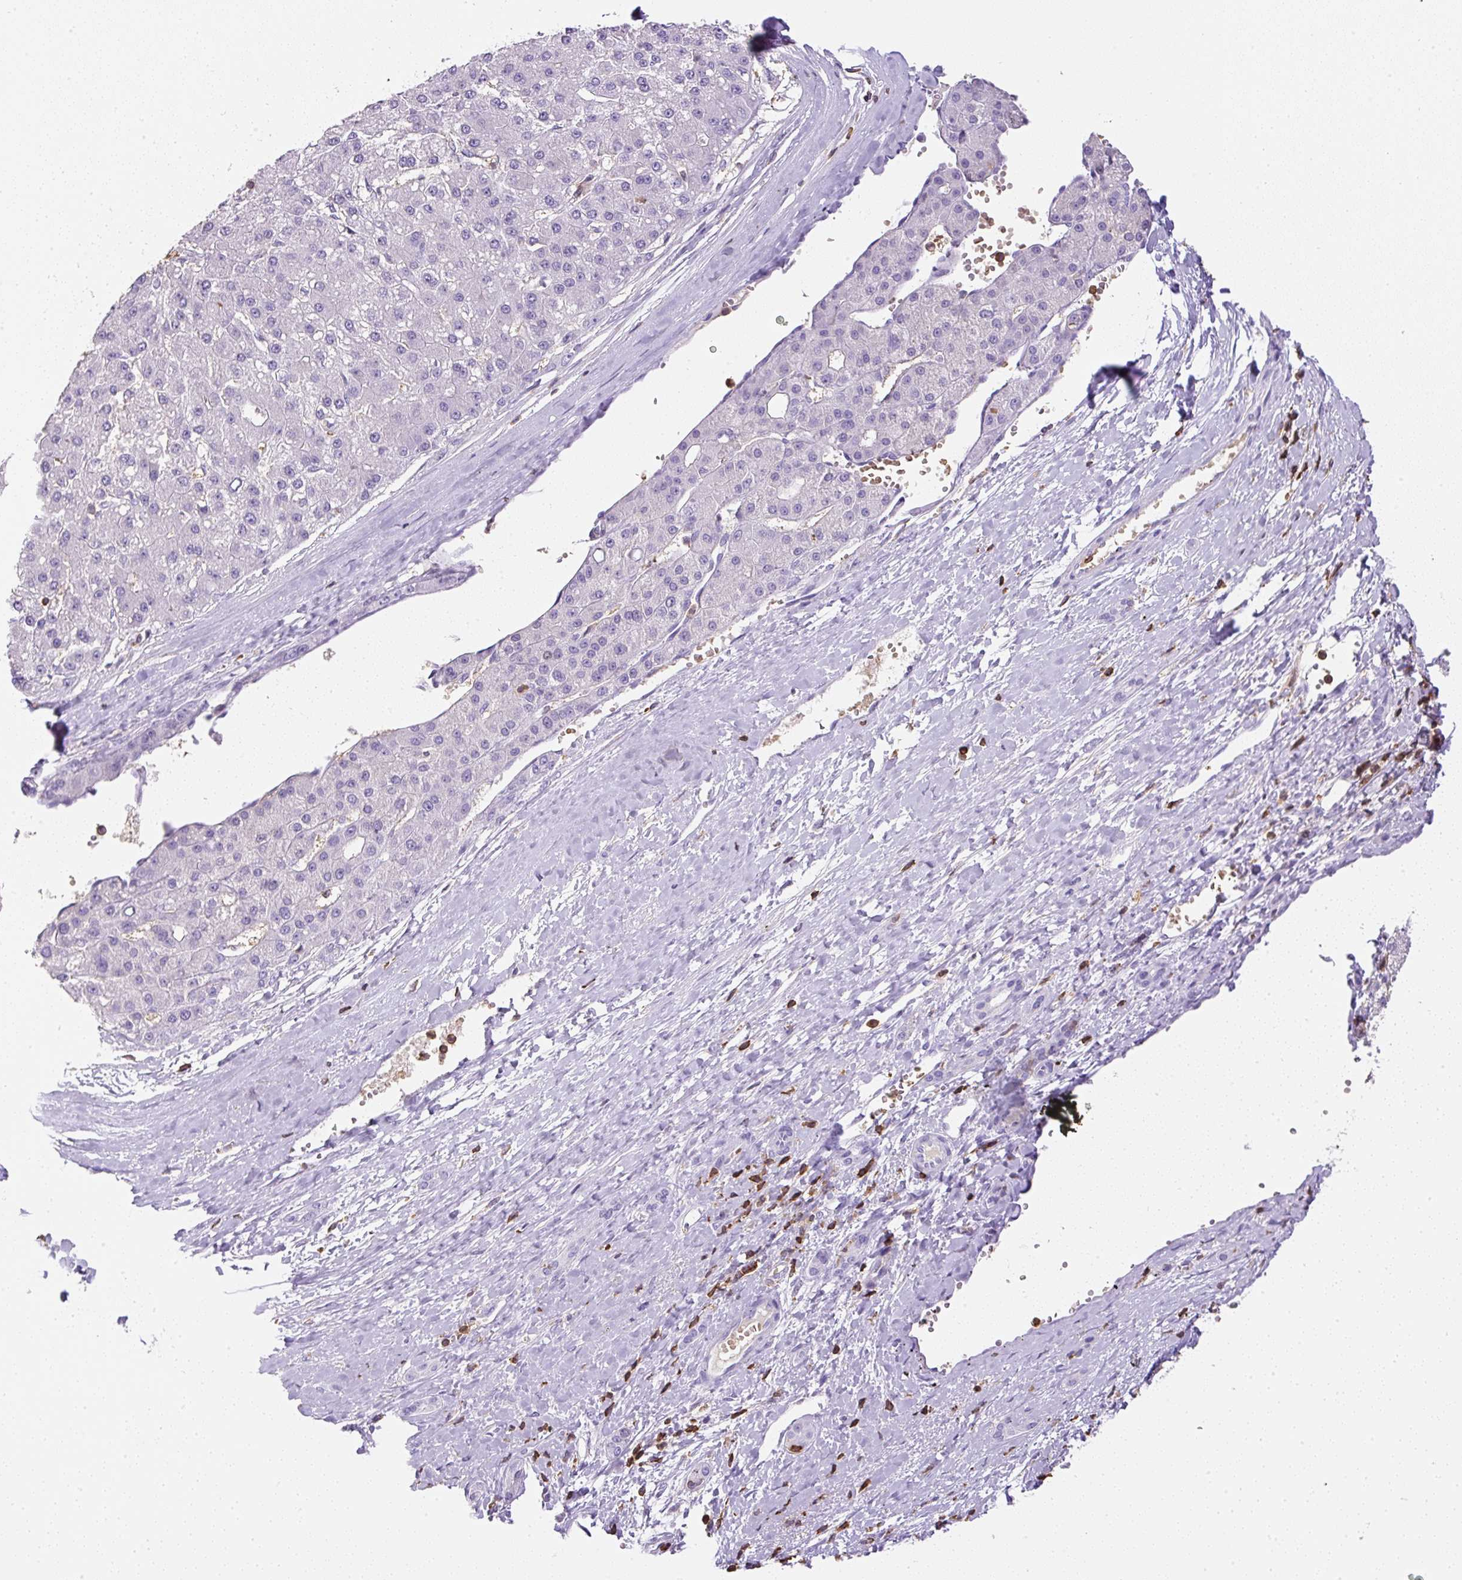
{"staining": {"intensity": "negative", "quantity": "none", "location": "none"}, "tissue": "liver cancer", "cell_type": "Tumor cells", "image_type": "cancer", "snomed": [{"axis": "morphology", "description": "Carcinoma, Hepatocellular, NOS"}, {"axis": "topography", "description": "Liver"}], "caption": "High magnification brightfield microscopy of liver hepatocellular carcinoma stained with DAB (brown) and counterstained with hematoxylin (blue): tumor cells show no significant staining. (DAB immunohistochemistry visualized using brightfield microscopy, high magnification).", "gene": "FAM228B", "patient": {"sex": "male", "age": 67}}